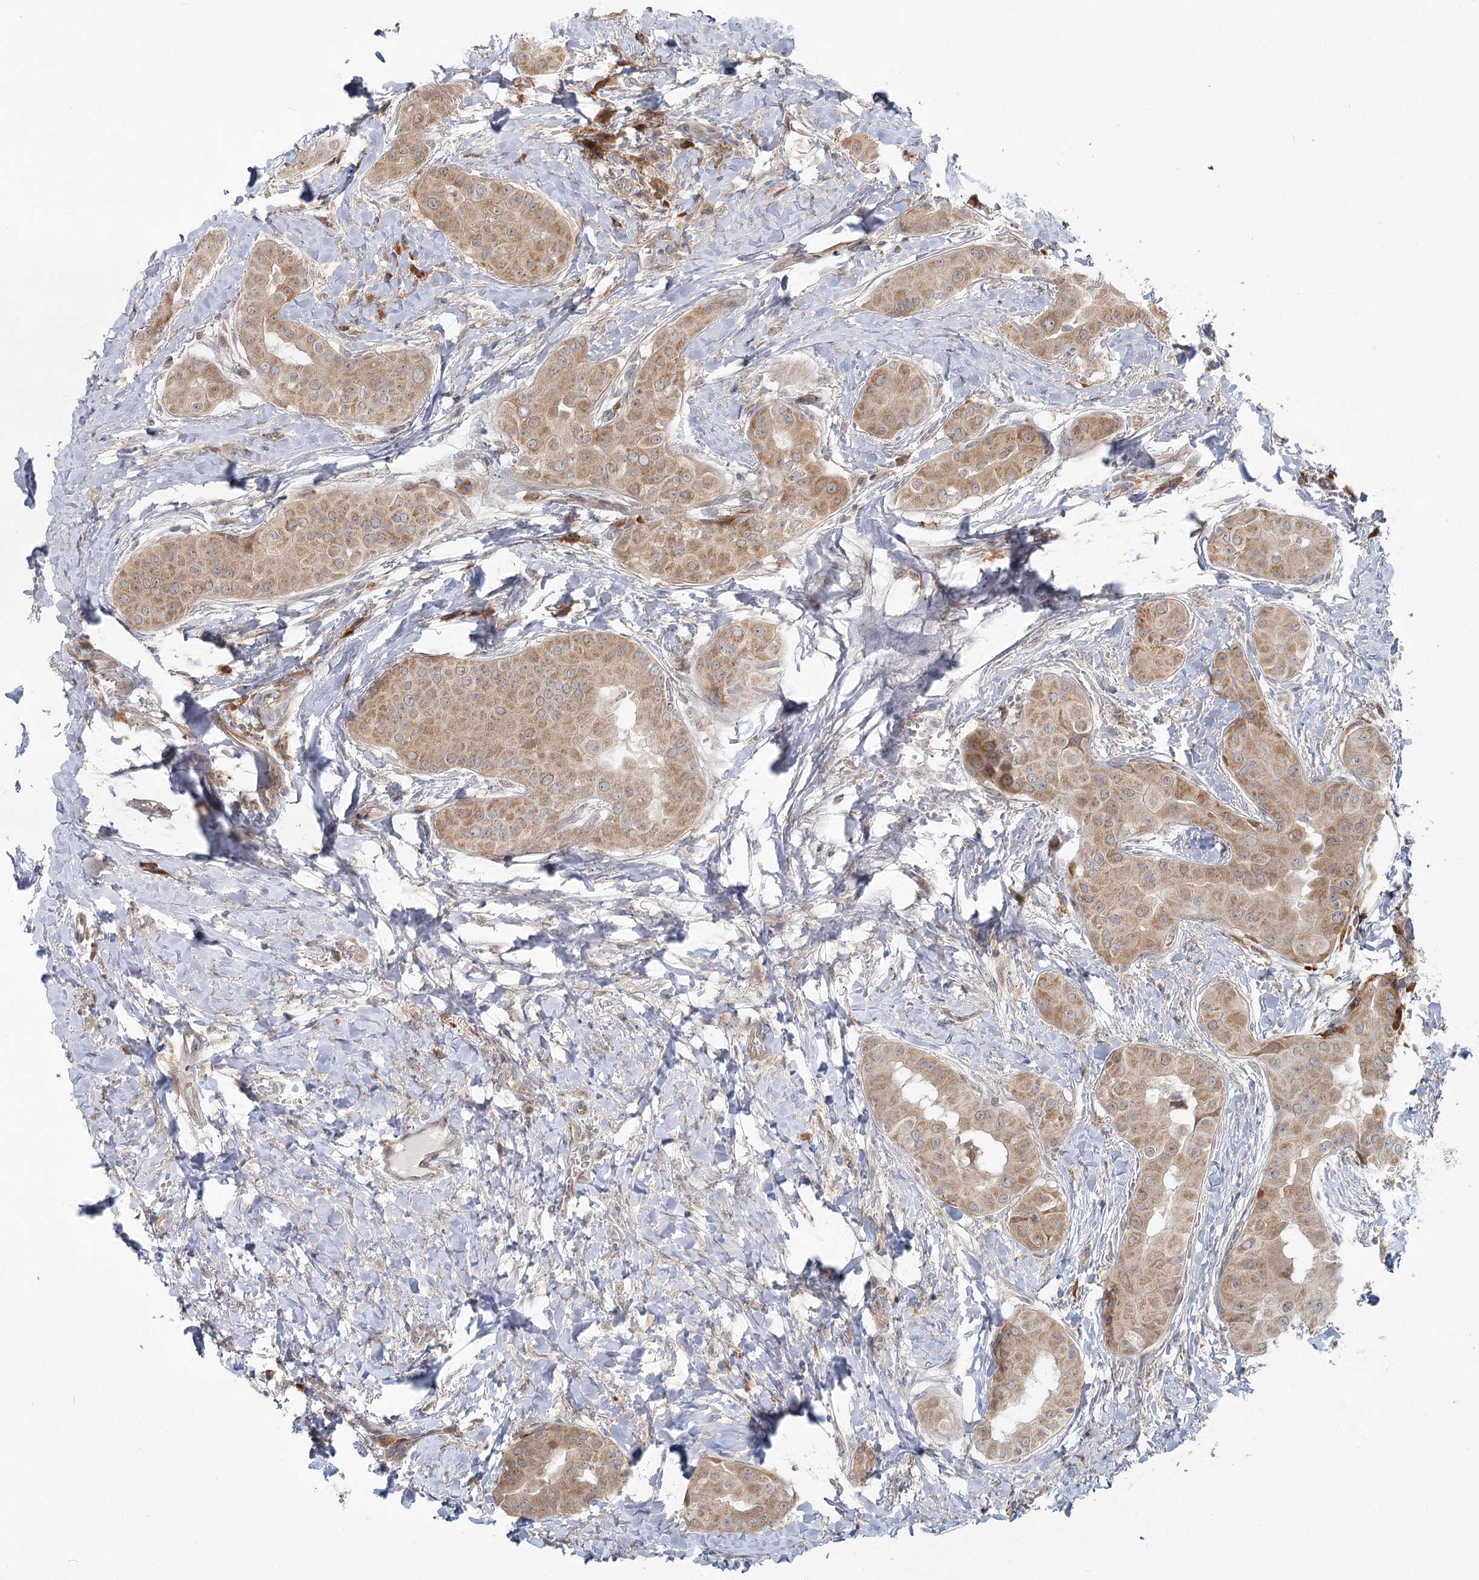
{"staining": {"intensity": "moderate", "quantity": ">75%", "location": "cytoplasmic/membranous"}, "tissue": "thyroid cancer", "cell_type": "Tumor cells", "image_type": "cancer", "snomed": [{"axis": "morphology", "description": "Papillary adenocarcinoma, NOS"}, {"axis": "topography", "description": "Thyroid gland"}], "caption": "An image showing moderate cytoplasmic/membranous expression in about >75% of tumor cells in papillary adenocarcinoma (thyroid), as visualized by brown immunohistochemical staining.", "gene": "THNSL1", "patient": {"sex": "male", "age": 33}}